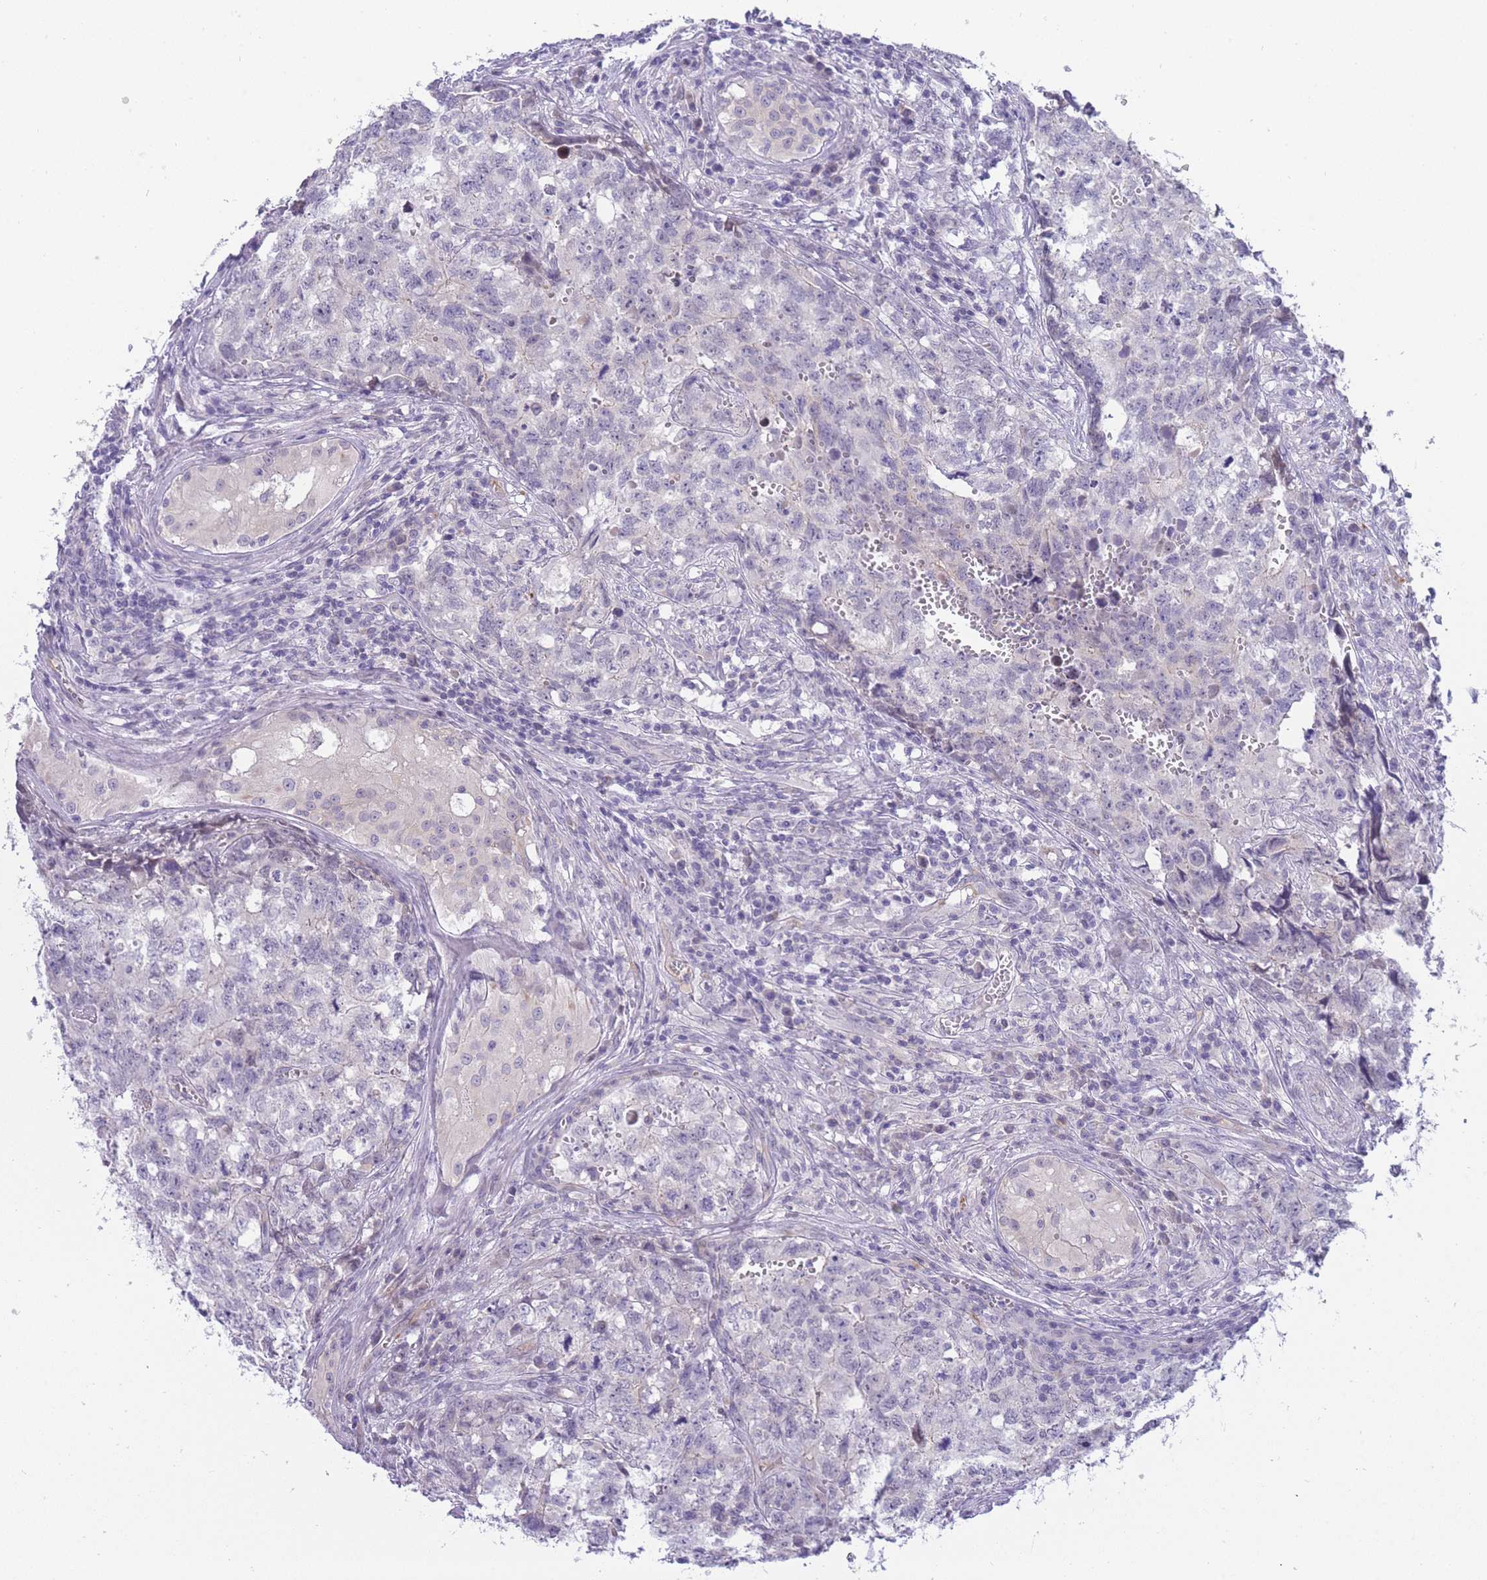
{"staining": {"intensity": "negative", "quantity": "none", "location": "none"}, "tissue": "testis cancer", "cell_type": "Tumor cells", "image_type": "cancer", "snomed": [{"axis": "morphology", "description": "Carcinoma, Embryonal, NOS"}, {"axis": "topography", "description": "Testis"}], "caption": "The IHC photomicrograph has no significant staining in tumor cells of testis cancer tissue.", "gene": "PRR23B", "patient": {"sex": "male", "age": 31}}